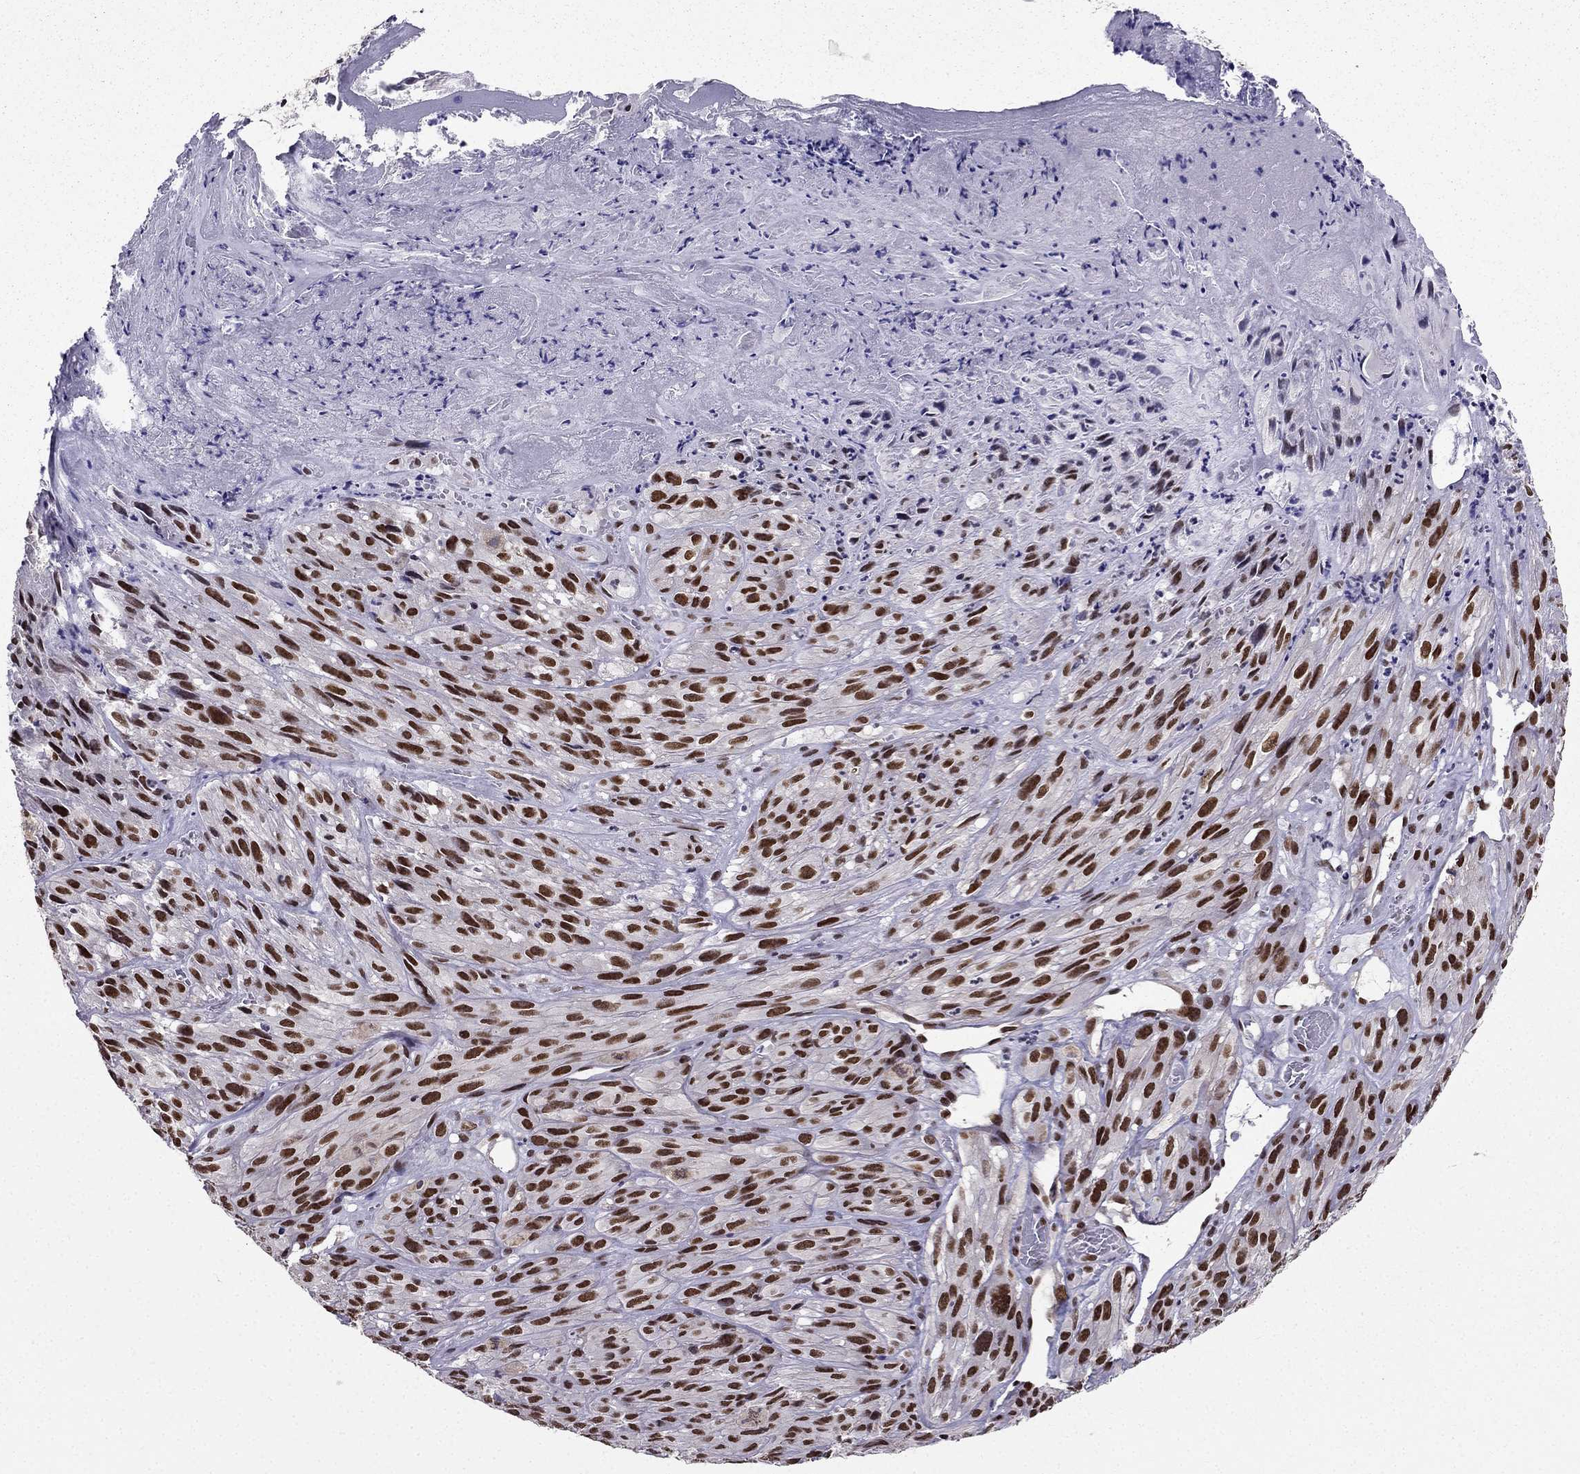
{"staining": {"intensity": "strong", "quantity": ">75%", "location": "nuclear"}, "tissue": "melanoma", "cell_type": "Tumor cells", "image_type": "cancer", "snomed": [{"axis": "morphology", "description": "Malignant melanoma, NOS"}, {"axis": "topography", "description": "Skin"}], "caption": "Immunohistochemistry (IHC) image of neoplastic tissue: melanoma stained using immunohistochemistry exhibits high levels of strong protein expression localized specifically in the nuclear of tumor cells, appearing as a nuclear brown color.", "gene": "ZNF420", "patient": {"sex": "male", "age": 51}}